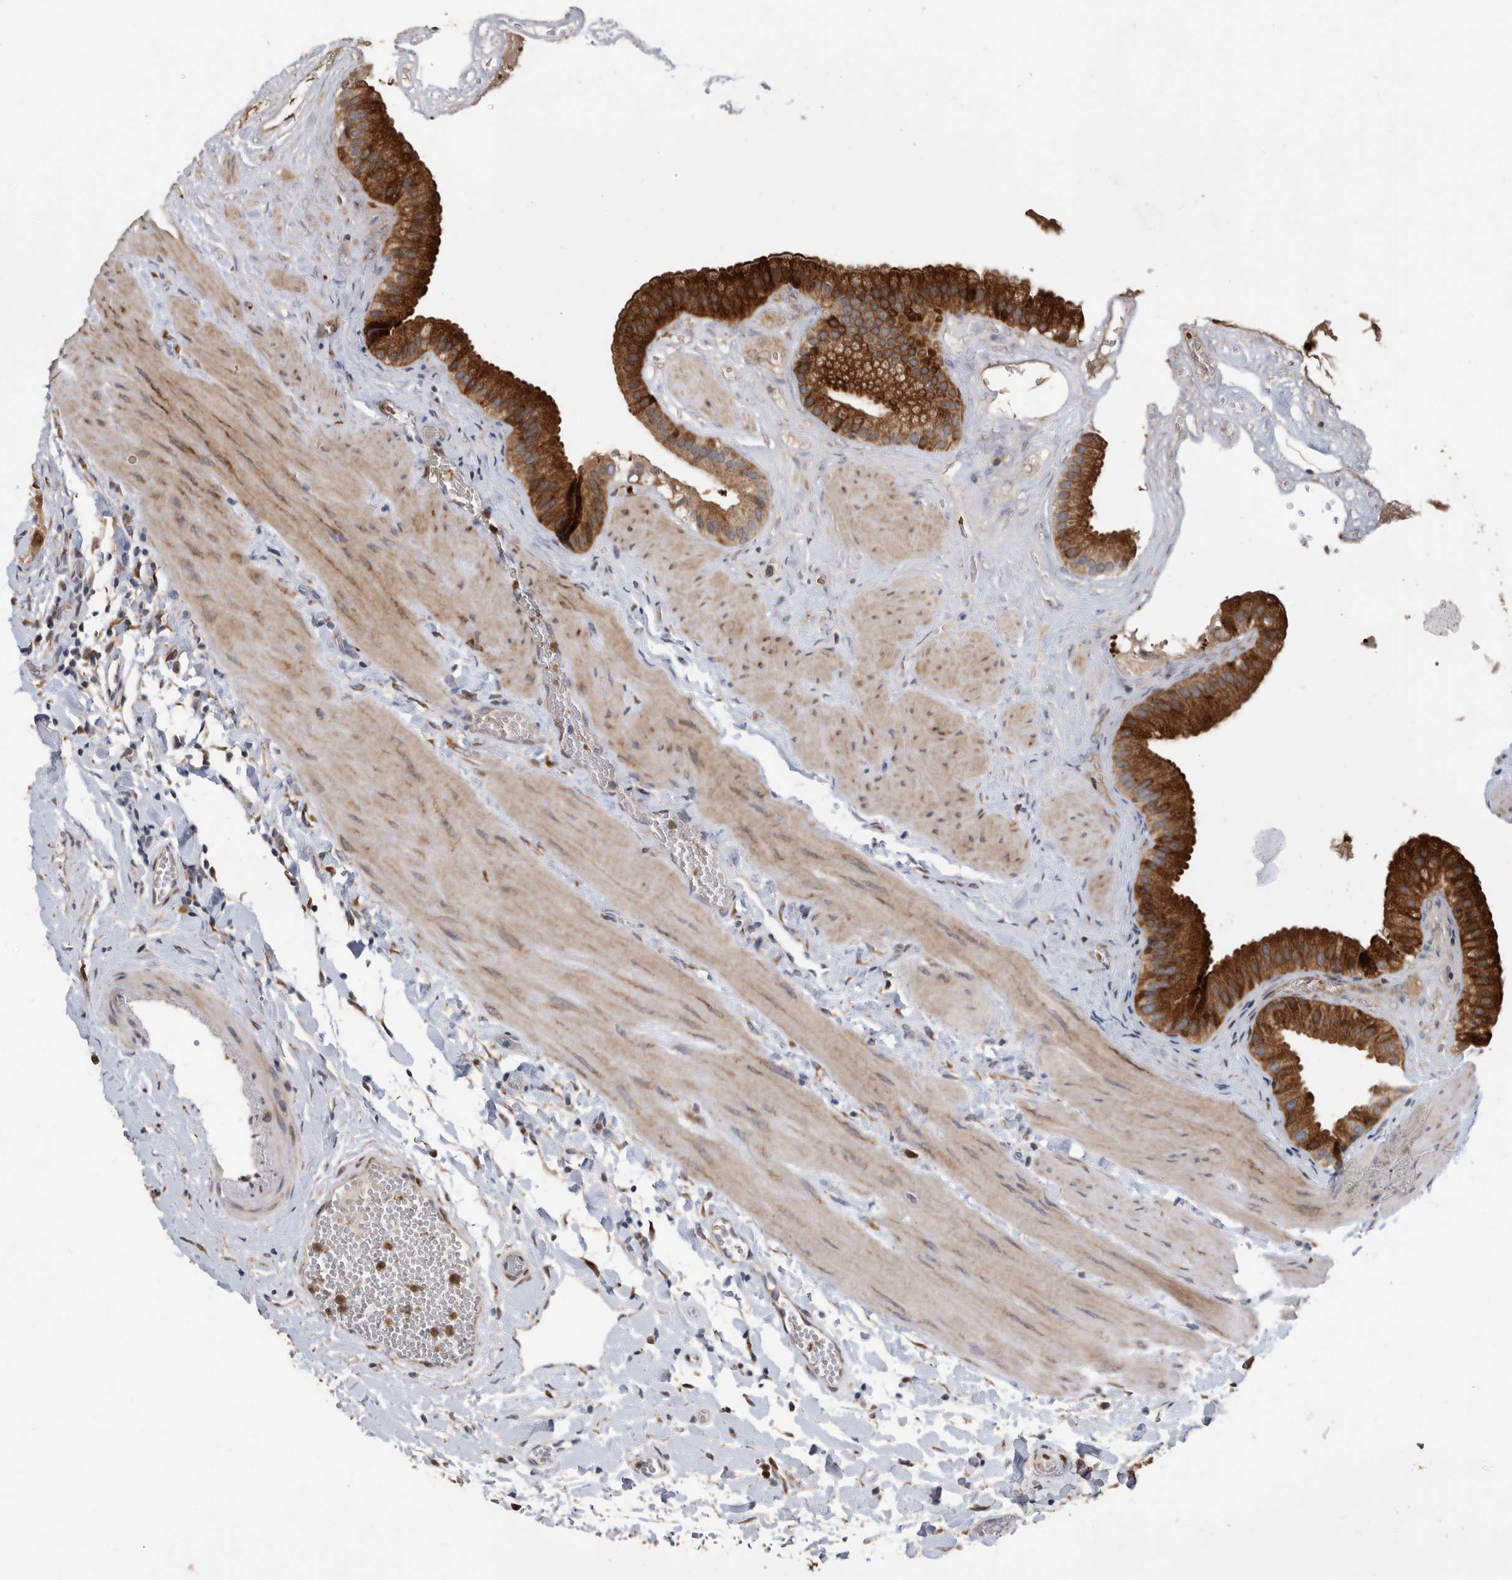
{"staining": {"intensity": "strong", "quantity": ">75%", "location": "cytoplasmic/membranous"}, "tissue": "gallbladder", "cell_type": "Glandular cells", "image_type": "normal", "snomed": [{"axis": "morphology", "description": "Normal tissue, NOS"}, {"axis": "topography", "description": "Gallbladder"}], "caption": "The immunohistochemical stain highlights strong cytoplasmic/membranous positivity in glandular cells of unremarkable gallbladder. The protein is shown in brown color, while the nuclei are stained blue.", "gene": "CRISPLD2", "patient": {"sex": "male", "age": 55}}